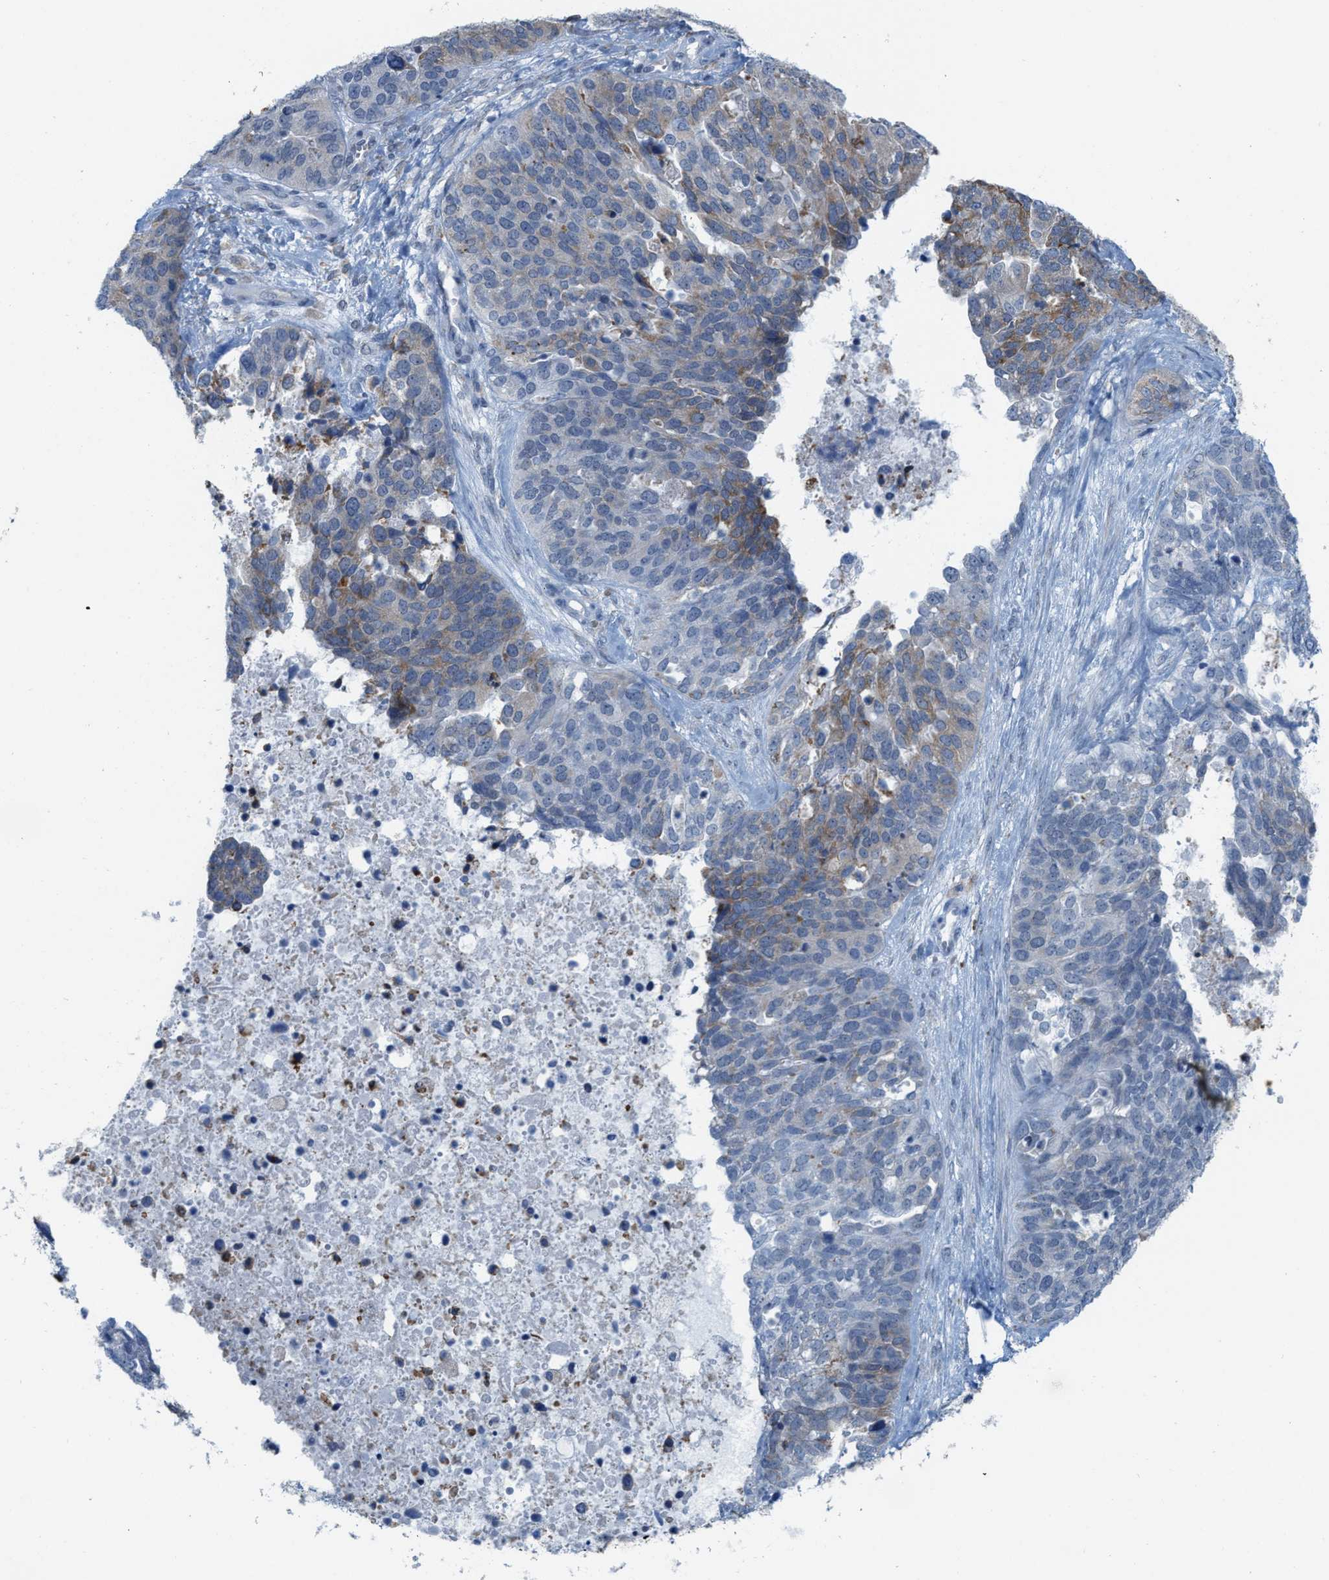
{"staining": {"intensity": "moderate", "quantity": "25%-75%", "location": "cytoplasmic/membranous"}, "tissue": "ovarian cancer", "cell_type": "Tumor cells", "image_type": "cancer", "snomed": [{"axis": "morphology", "description": "Cystadenocarcinoma, serous, NOS"}, {"axis": "topography", "description": "Ovary"}], "caption": "A histopathology image of ovarian cancer (serous cystadenocarcinoma) stained for a protein displays moderate cytoplasmic/membranous brown staining in tumor cells. The staining is performed using DAB (3,3'-diaminobenzidine) brown chromogen to label protein expression. The nuclei are counter-stained blue using hematoxylin.", "gene": "KIFC3", "patient": {"sex": "female", "age": 44}}